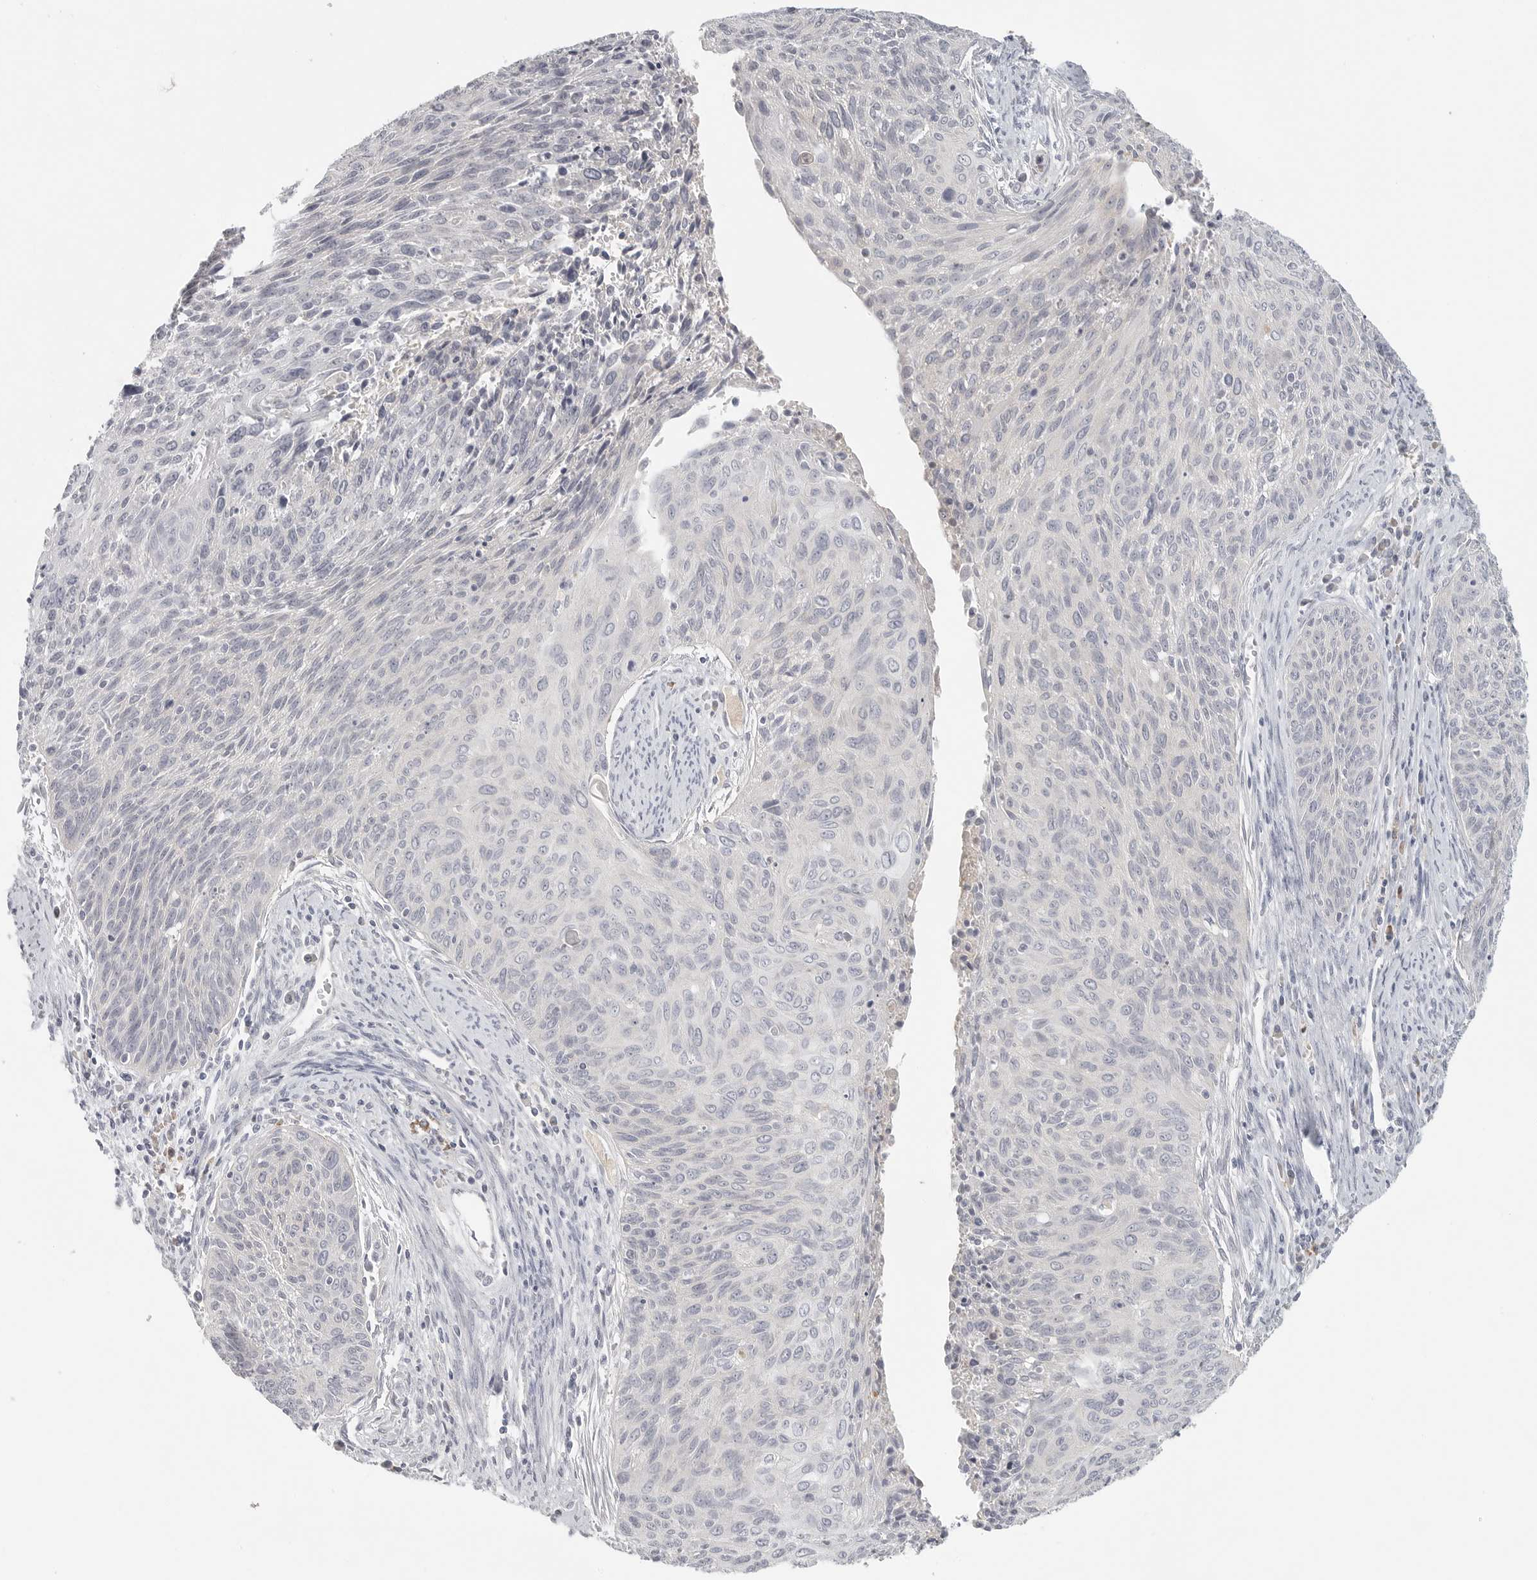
{"staining": {"intensity": "negative", "quantity": "none", "location": "none"}, "tissue": "cervical cancer", "cell_type": "Tumor cells", "image_type": "cancer", "snomed": [{"axis": "morphology", "description": "Squamous cell carcinoma, NOS"}, {"axis": "topography", "description": "Cervix"}], "caption": "Tumor cells are negative for brown protein staining in cervical cancer. (Stains: DAB (3,3'-diaminobenzidine) IHC with hematoxylin counter stain, Microscopy: brightfield microscopy at high magnification).", "gene": "SLC25A36", "patient": {"sex": "female", "age": 55}}